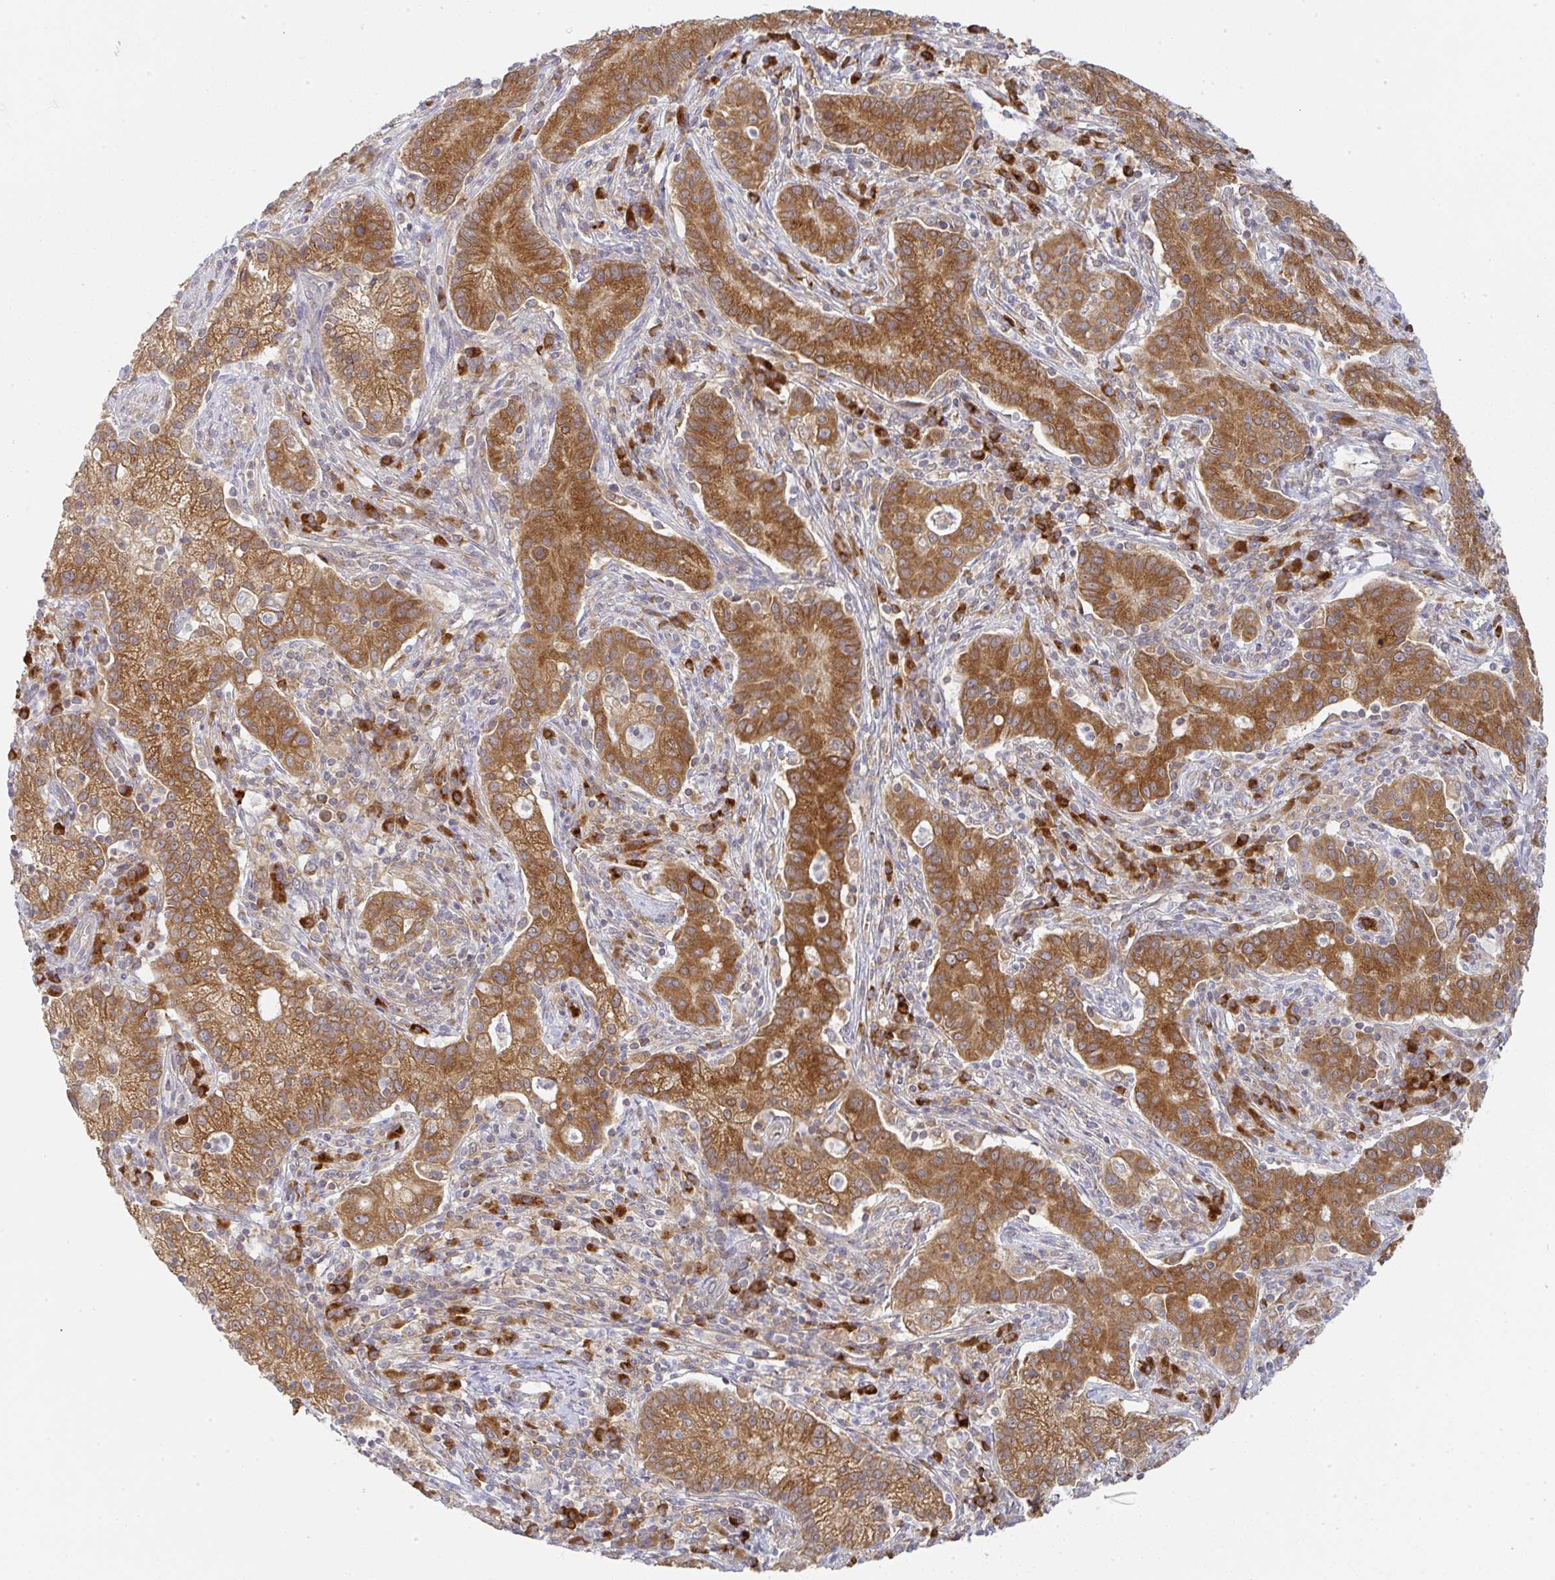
{"staining": {"intensity": "strong", "quantity": ">75%", "location": "cytoplasmic/membranous"}, "tissue": "cervical cancer", "cell_type": "Tumor cells", "image_type": "cancer", "snomed": [{"axis": "morphology", "description": "Normal tissue, NOS"}, {"axis": "morphology", "description": "Adenocarcinoma, NOS"}, {"axis": "topography", "description": "Cervix"}], "caption": "This is an image of IHC staining of adenocarcinoma (cervical), which shows strong staining in the cytoplasmic/membranous of tumor cells.", "gene": "DERL2", "patient": {"sex": "female", "age": 44}}